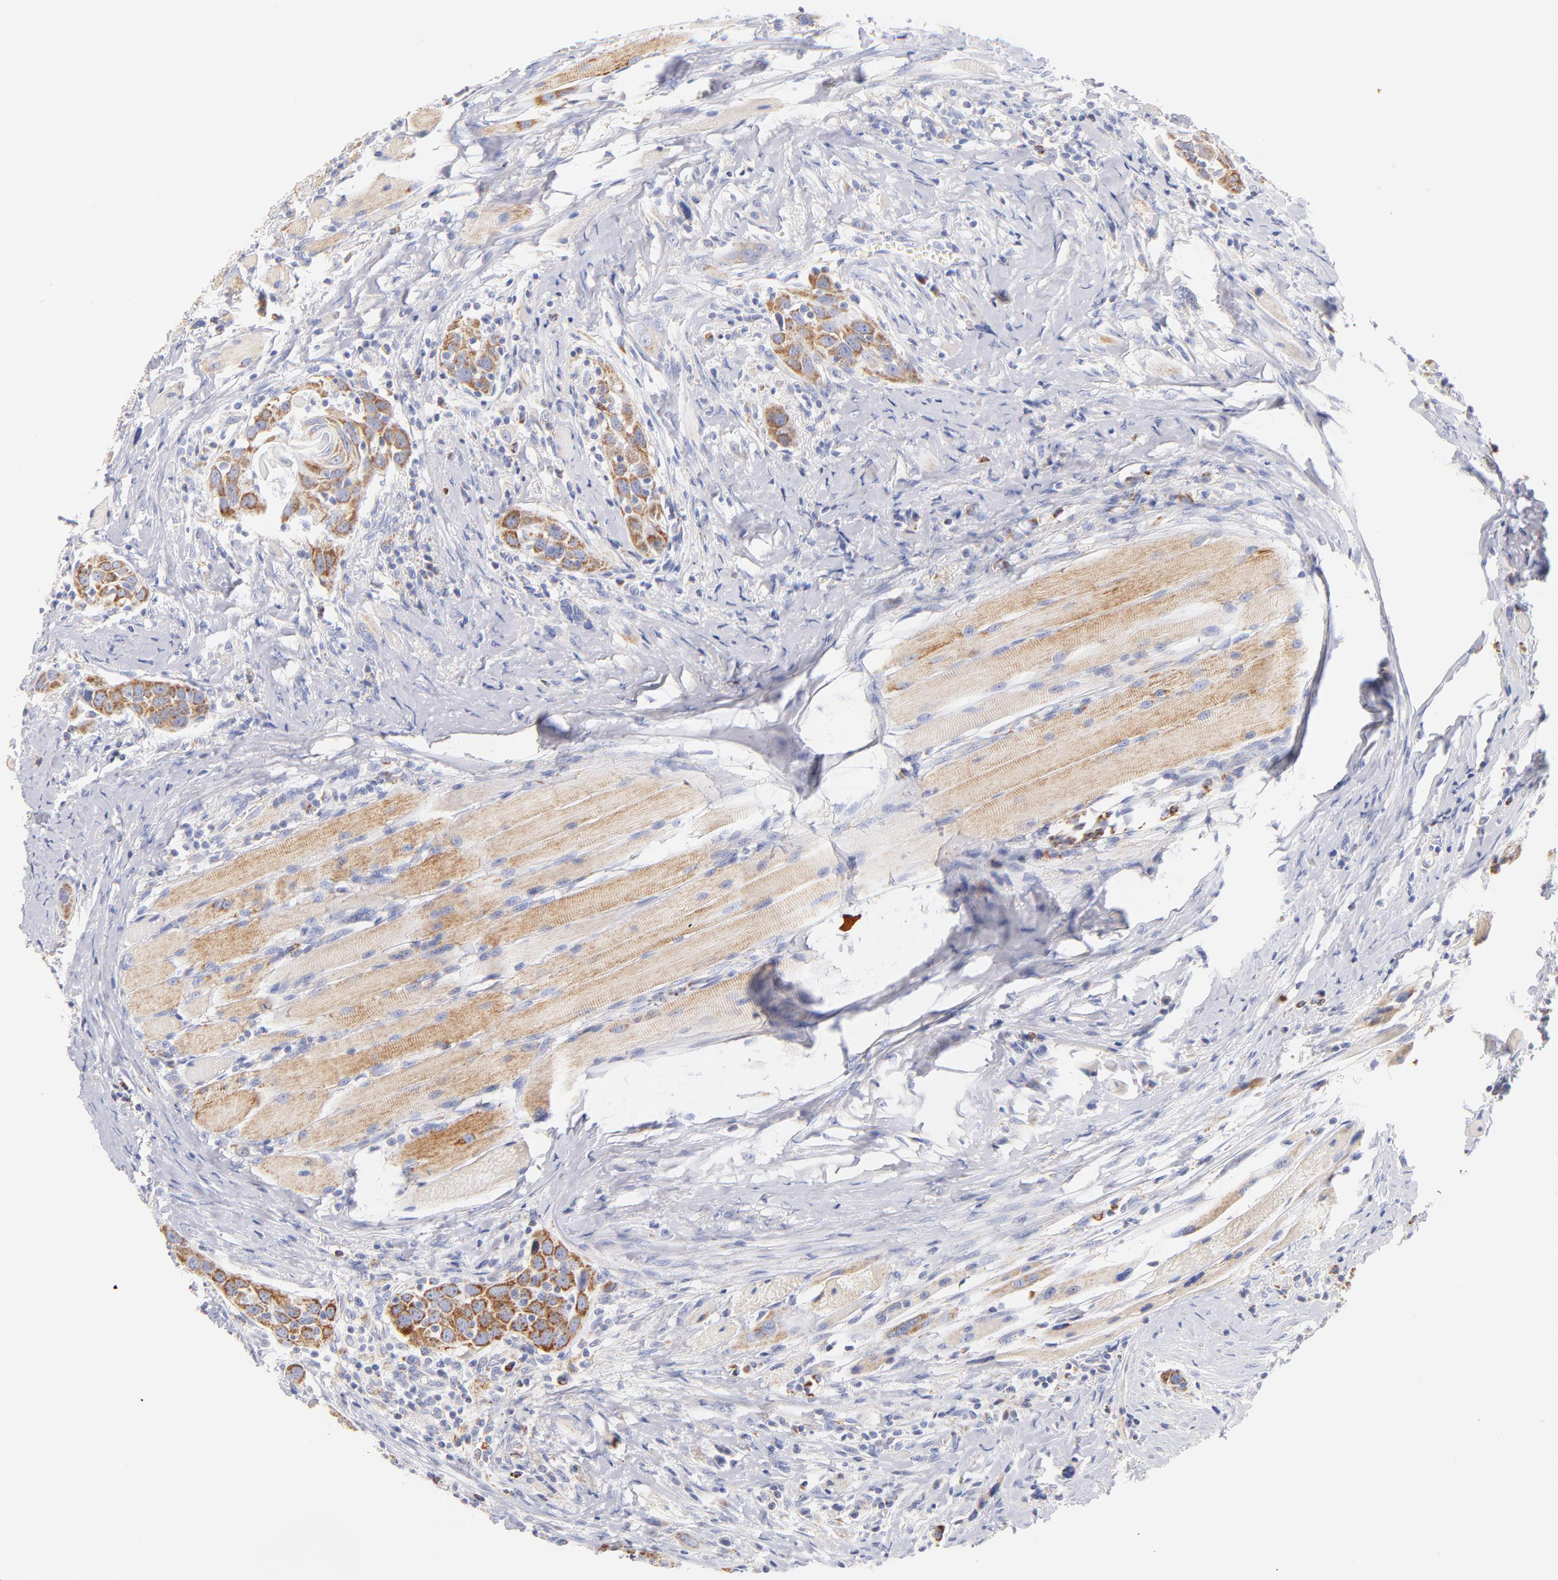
{"staining": {"intensity": "moderate", "quantity": ">75%", "location": "cytoplasmic/membranous"}, "tissue": "head and neck cancer", "cell_type": "Tumor cells", "image_type": "cancer", "snomed": [{"axis": "morphology", "description": "Squamous cell carcinoma, NOS"}, {"axis": "topography", "description": "Oral tissue"}, {"axis": "topography", "description": "Head-Neck"}], "caption": "Head and neck squamous cell carcinoma tissue reveals moderate cytoplasmic/membranous staining in about >75% of tumor cells, visualized by immunohistochemistry.", "gene": "AIFM1", "patient": {"sex": "female", "age": 50}}